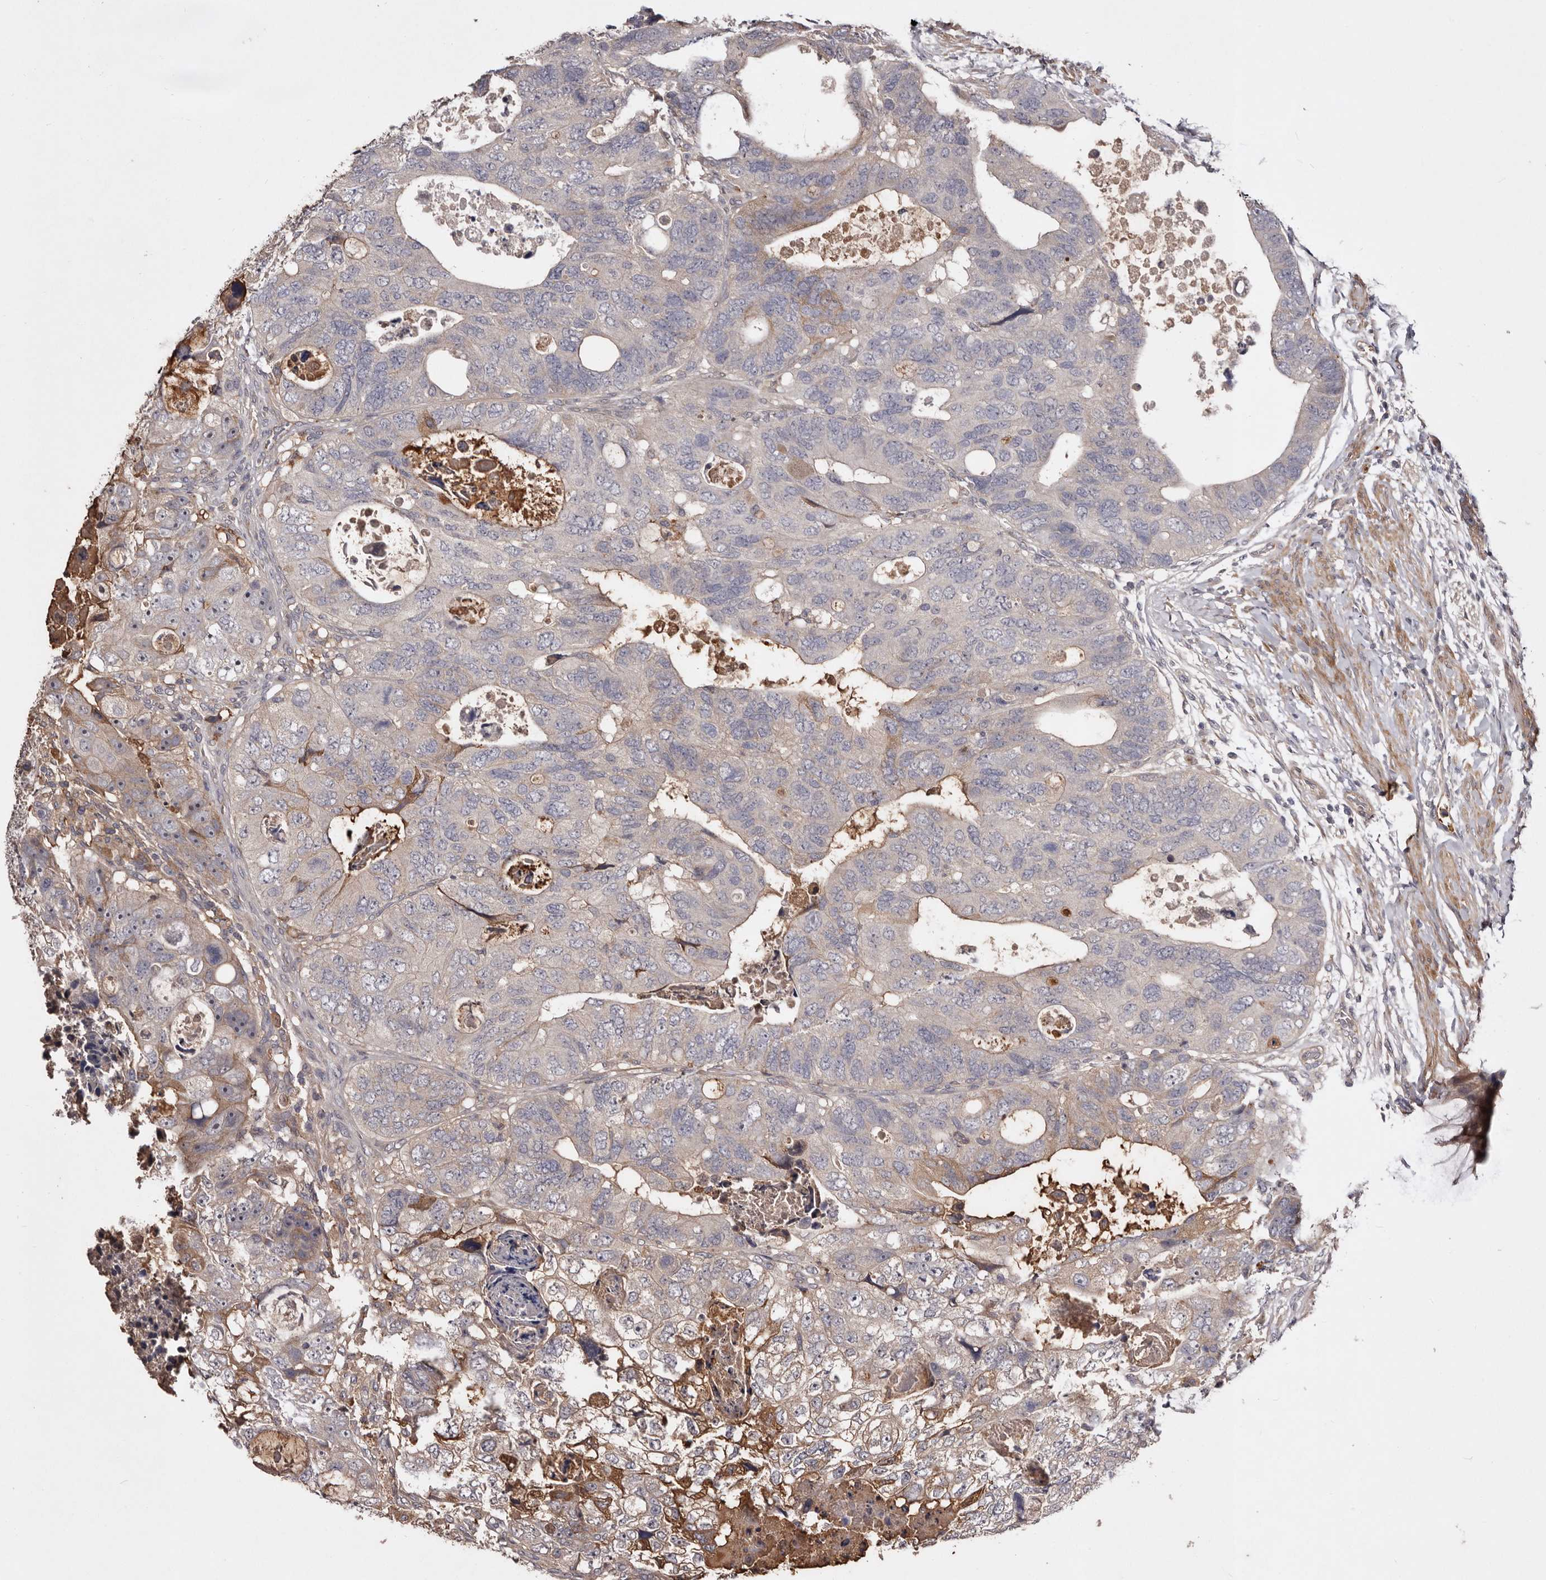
{"staining": {"intensity": "weak", "quantity": "<25%", "location": "cytoplasmic/membranous"}, "tissue": "colorectal cancer", "cell_type": "Tumor cells", "image_type": "cancer", "snomed": [{"axis": "morphology", "description": "Adenocarcinoma, NOS"}, {"axis": "topography", "description": "Rectum"}], "caption": "Protein analysis of colorectal cancer displays no significant staining in tumor cells.", "gene": "CYP1B1", "patient": {"sex": "male", "age": 59}}